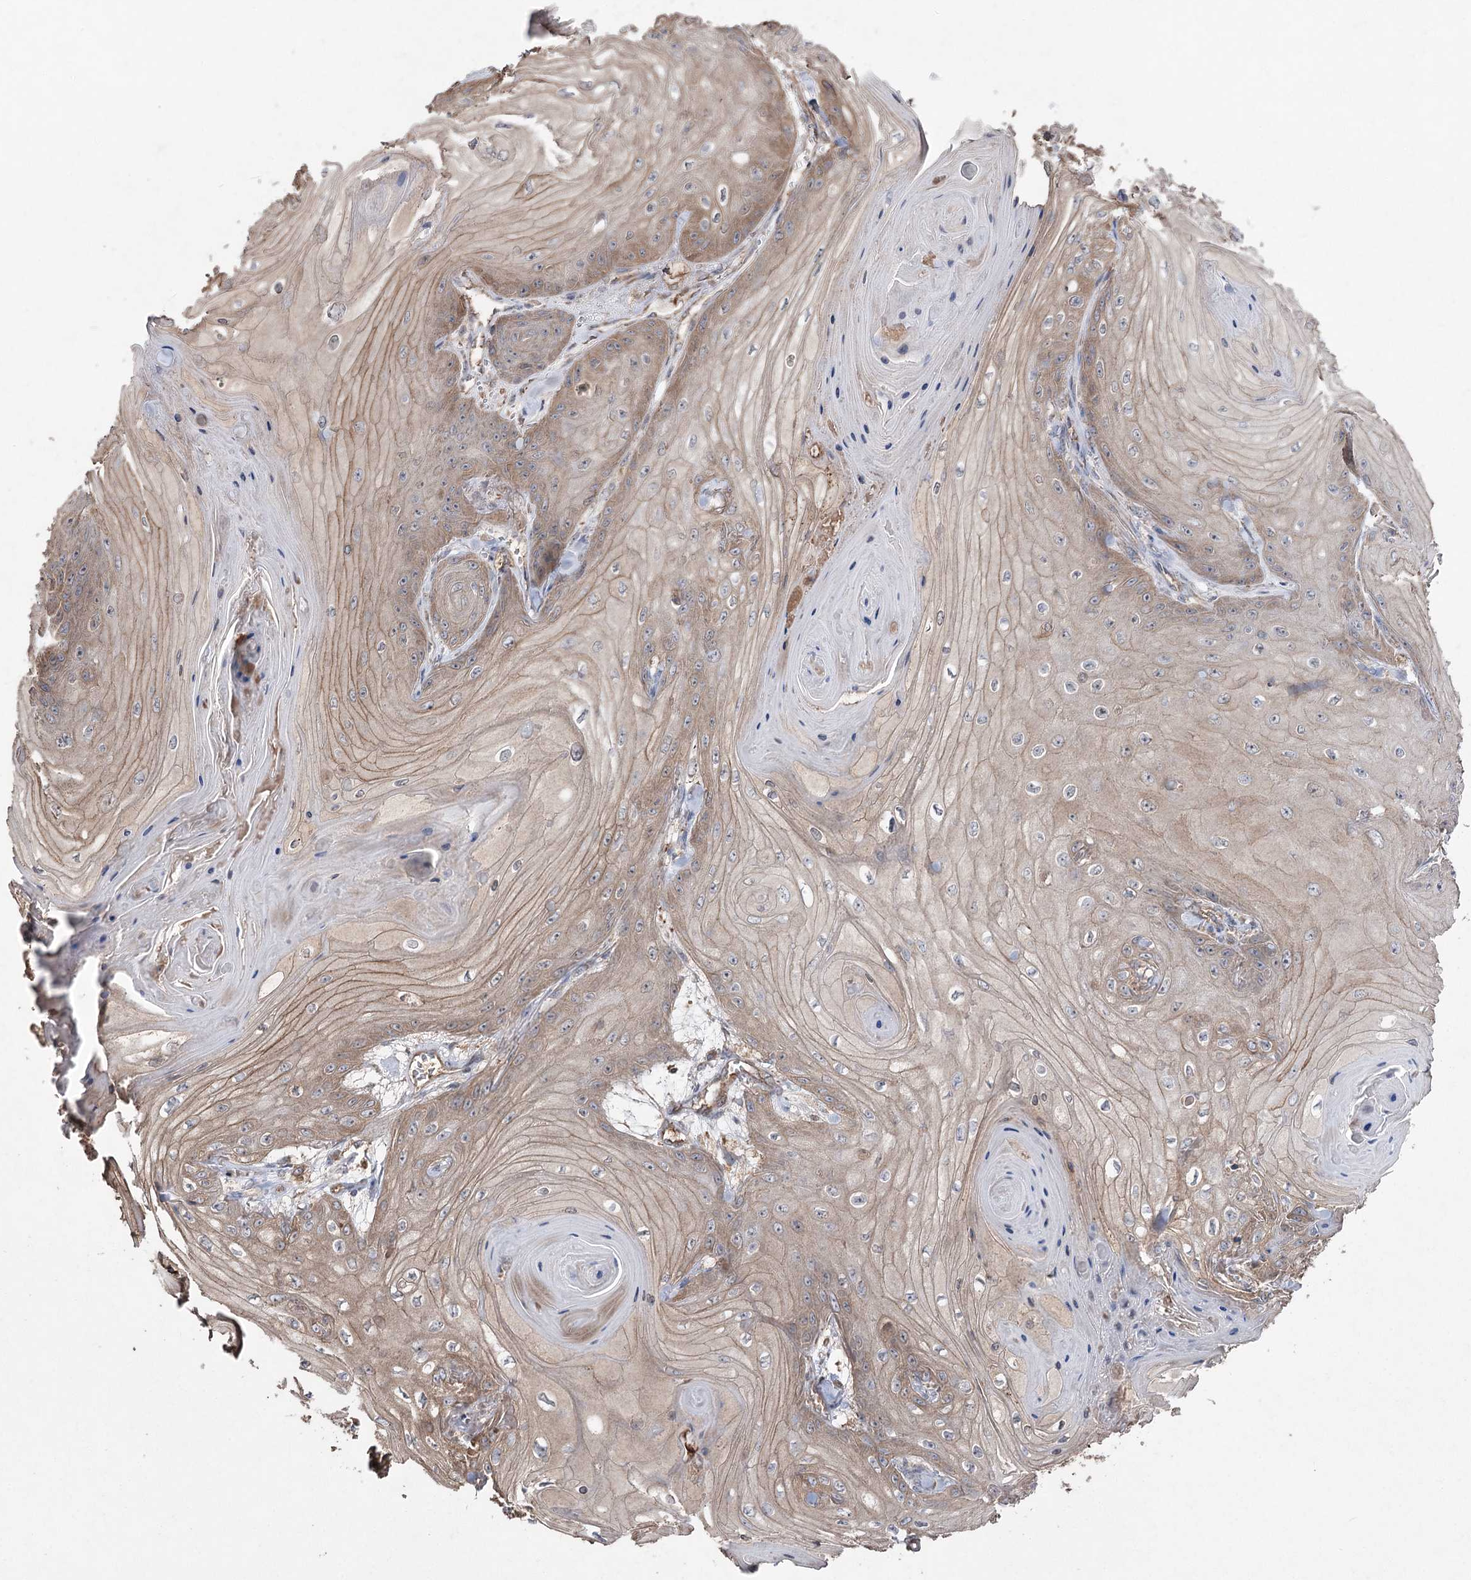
{"staining": {"intensity": "weak", "quantity": ">75%", "location": "cytoplasmic/membranous"}, "tissue": "skin cancer", "cell_type": "Tumor cells", "image_type": "cancer", "snomed": [{"axis": "morphology", "description": "Squamous cell carcinoma, NOS"}, {"axis": "topography", "description": "Skin"}], "caption": "Immunohistochemistry (IHC) (DAB) staining of skin squamous cell carcinoma demonstrates weak cytoplasmic/membranous protein staining in about >75% of tumor cells.", "gene": "LARS2", "patient": {"sex": "male", "age": 74}}